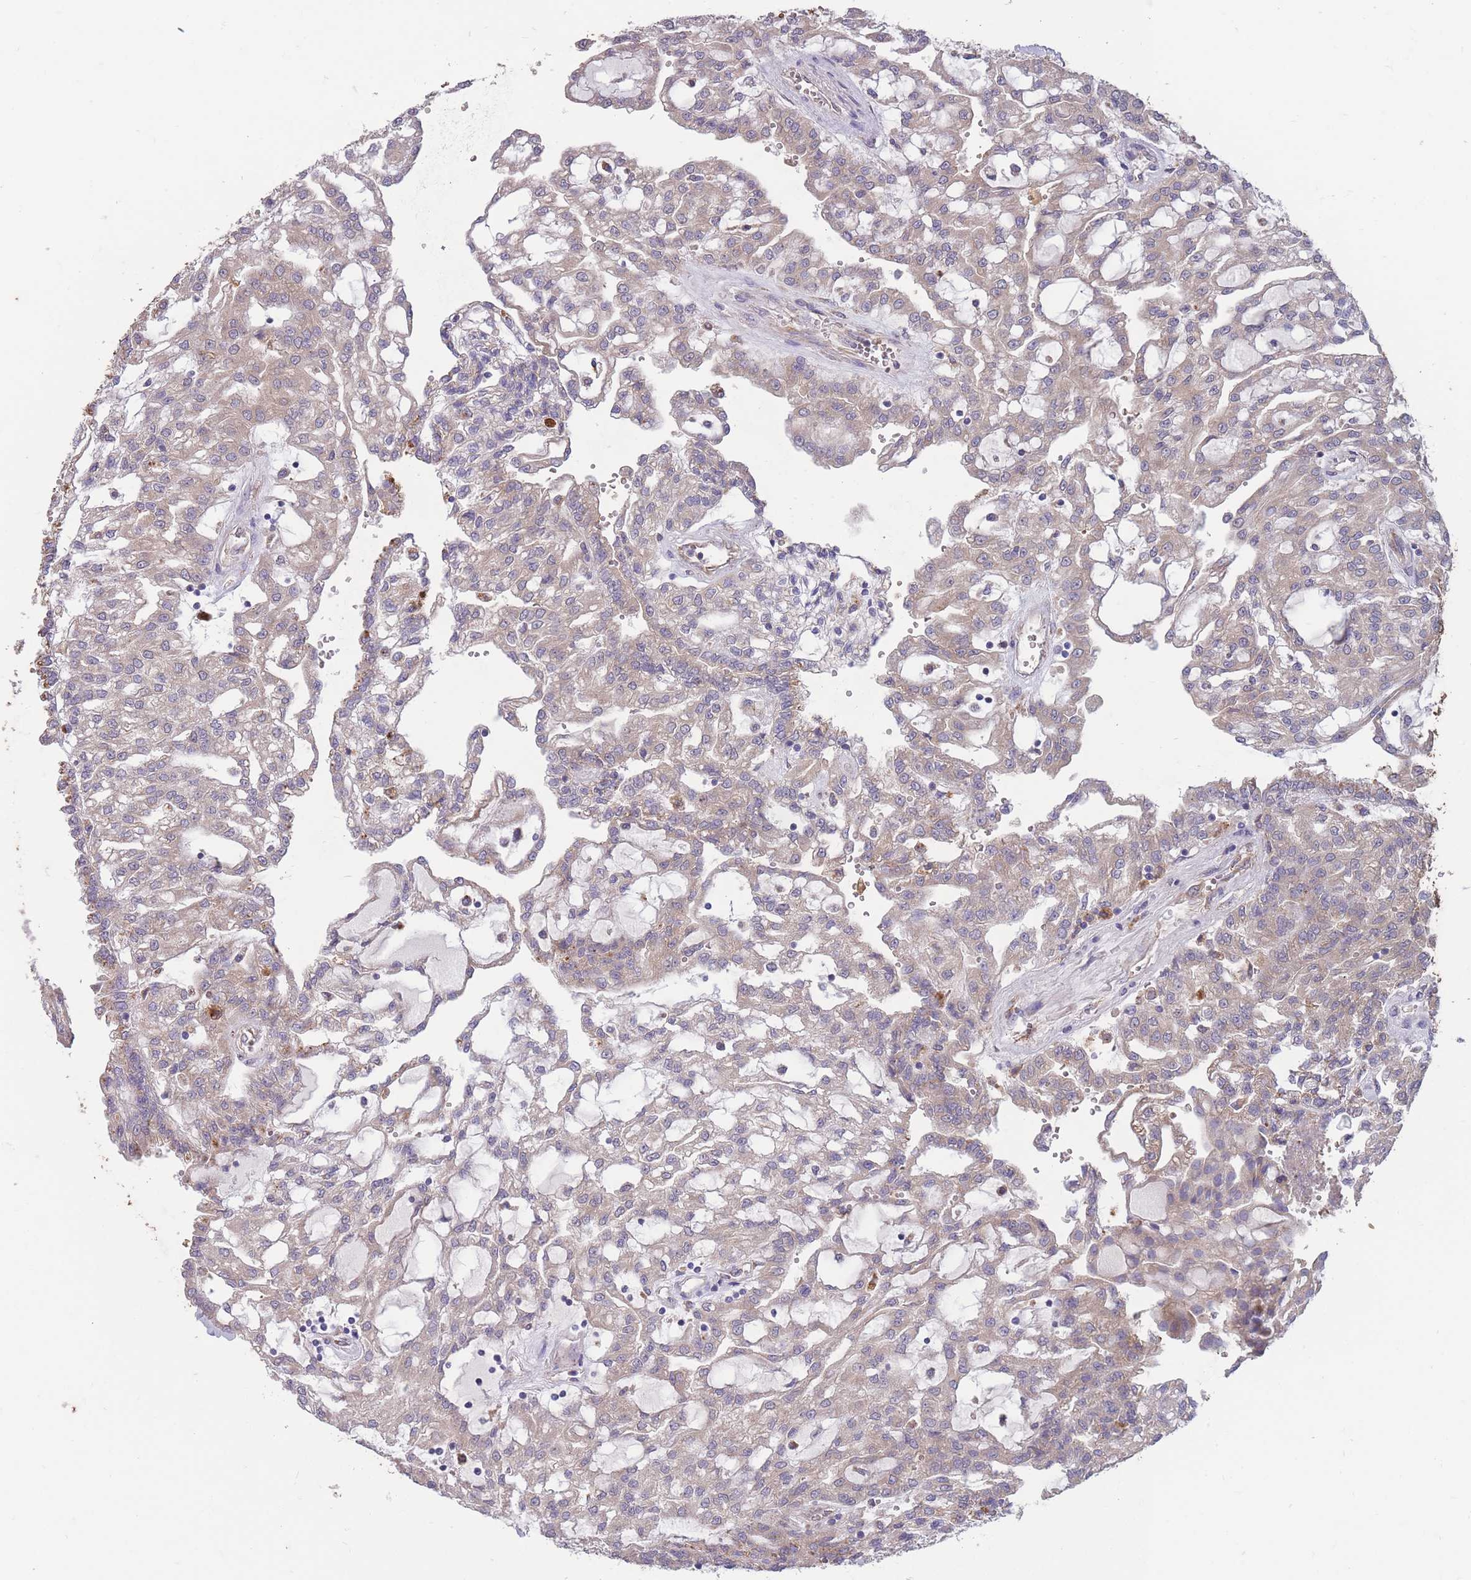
{"staining": {"intensity": "weak", "quantity": ">75%", "location": "cytoplasmic/membranous"}, "tissue": "renal cancer", "cell_type": "Tumor cells", "image_type": "cancer", "snomed": [{"axis": "morphology", "description": "Adenocarcinoma, NOS"}, {"axis": "topography", "description": "Kidney"}], "caption": "Immunohistochemistry image of renal cancer stained for a protein (brown), which shows low levels of weak cytoplasmic/membranous expression in approximately >75% of tumor cells.", "gene": "STIM2", "patient": {"sex": "male", "age": 63}}